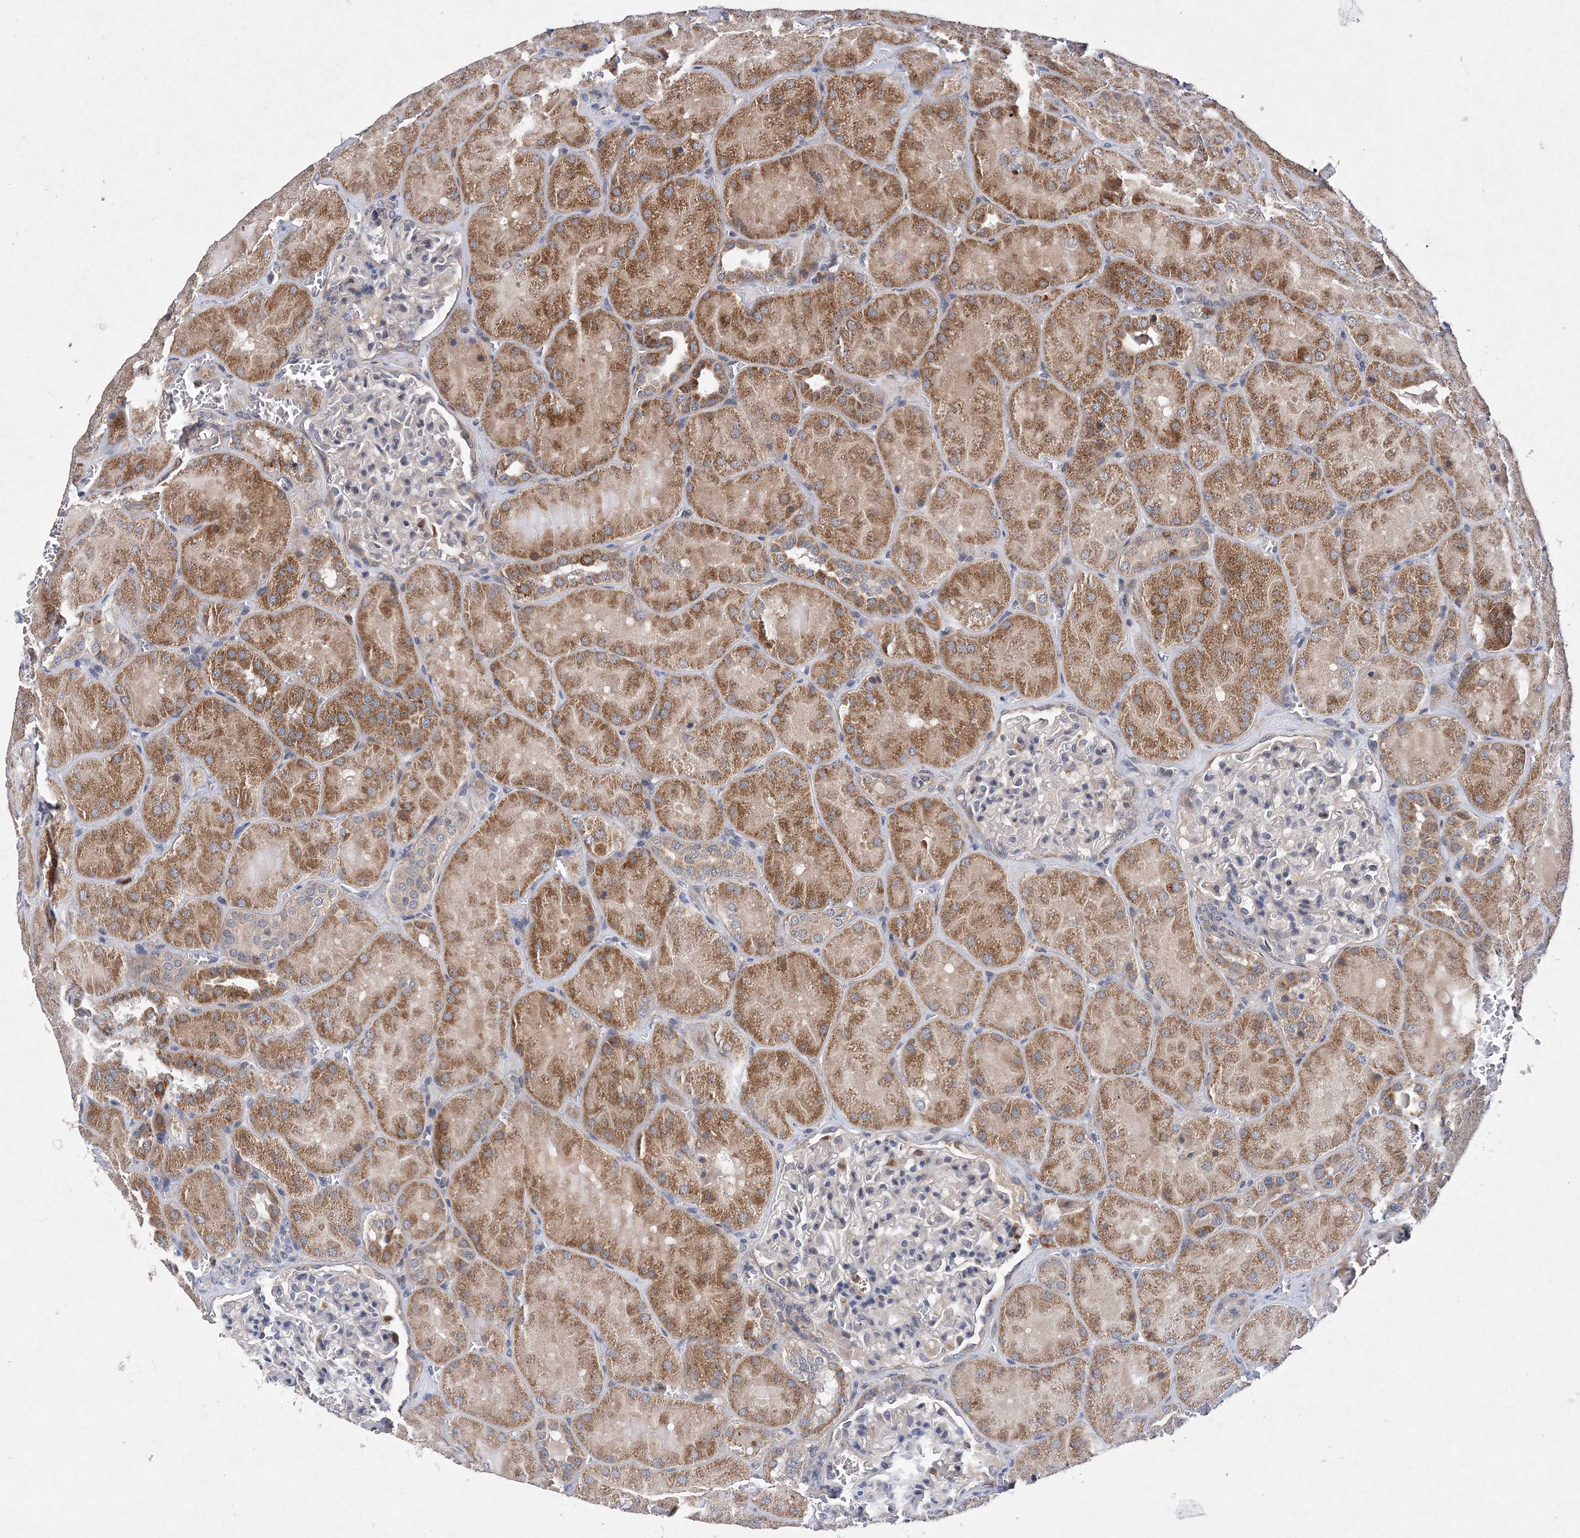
{"staining": {"intensity": "negative", "quantity": "none", "location": "none"}, "tissue": "kidney", "cell_type": "Cells in glomeruli", "image_type": "normal", "snomed": [{"axis": "morphology", "description": "Normal tissue, NOS"}, {"axis": "topography", "description": "Kidney"}], "caption": "The IHC micrograph has no significant positivity in cells in glomeruli of kidney.", "gene": "PROSER1", "patient": {"sex": "male", "age": 28}}